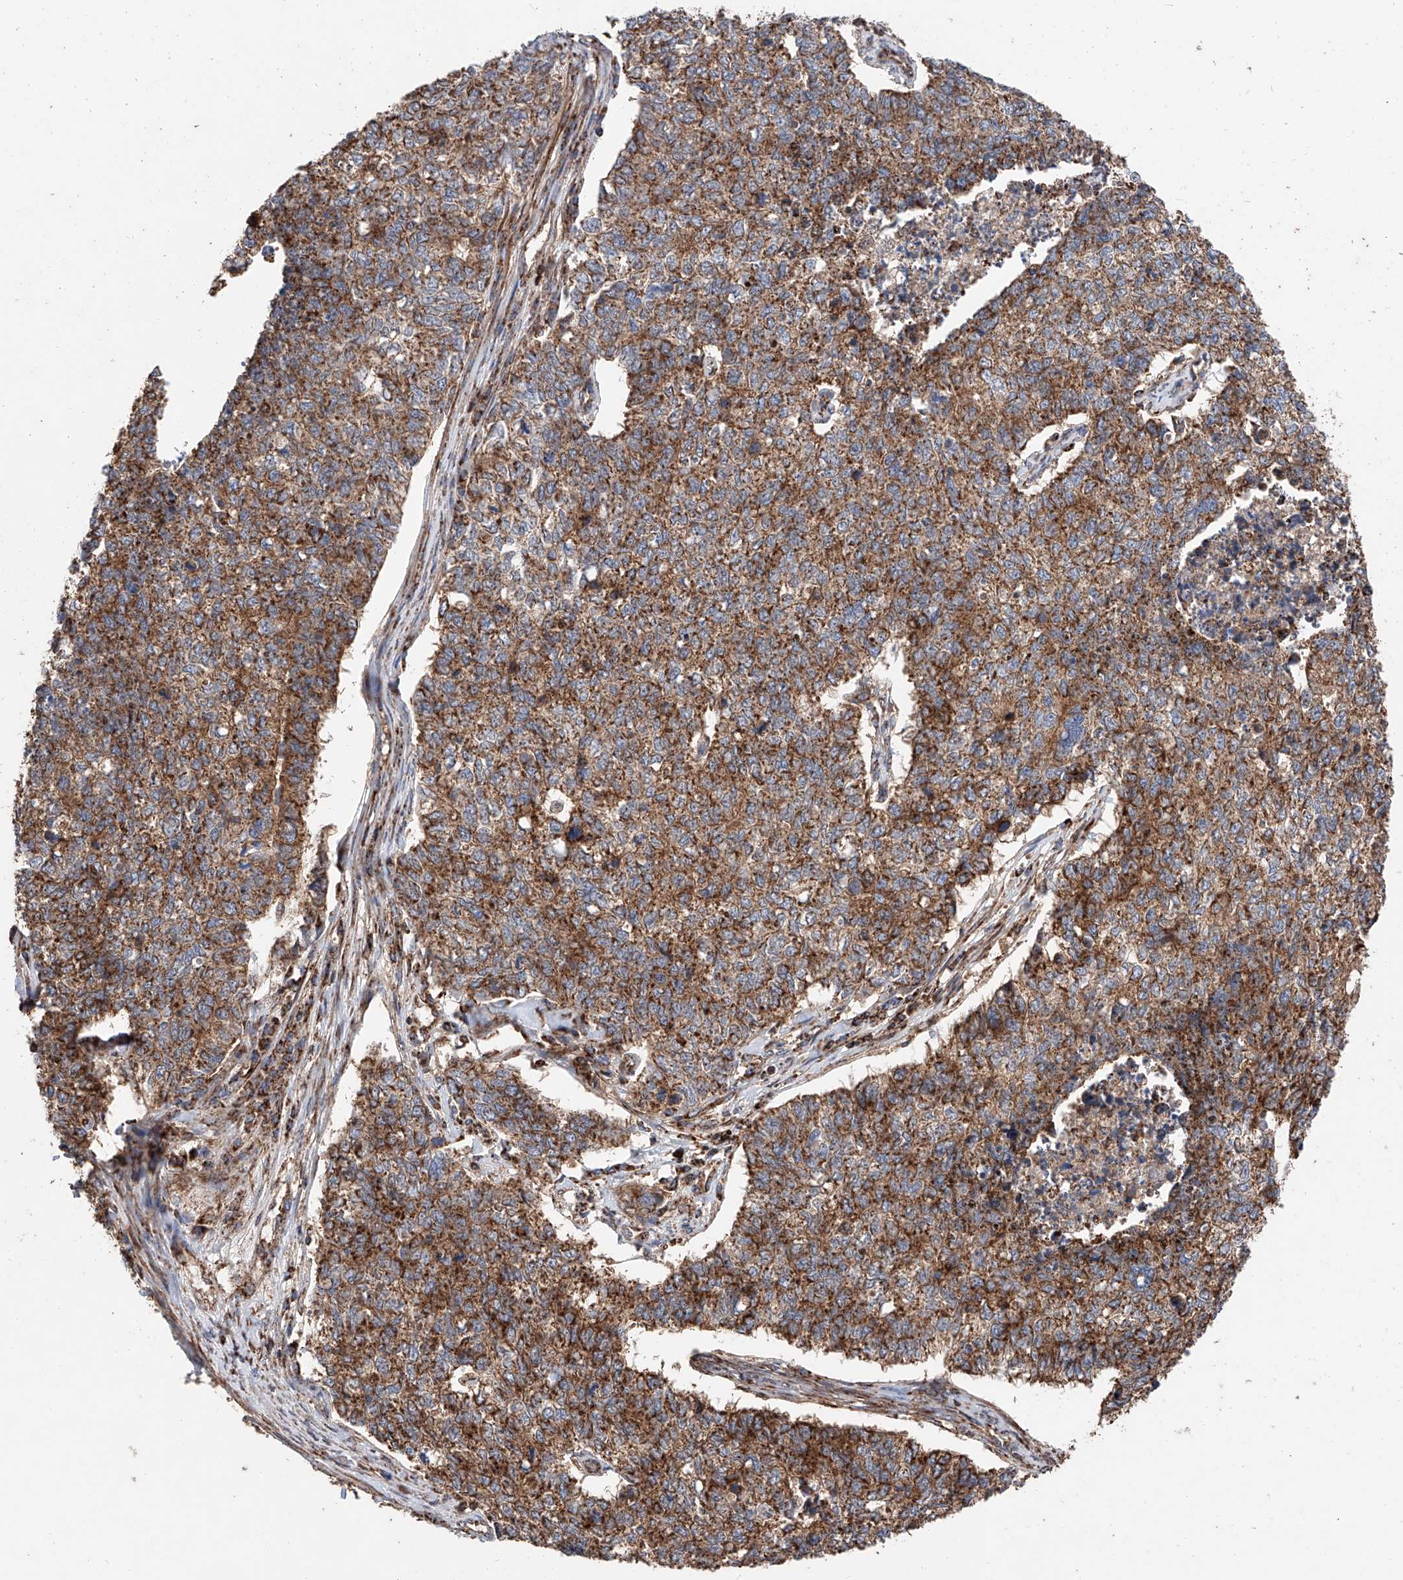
{"staining": {"intensity": "moderate", "quantity": ">75%", "location": "cytoplasmic/membranous"}, "tissue": "cervical cancer", "cell_type": "Tumor cells", "image_type": "cancer", "snomed": [{"axis": "morphology", "description": "Squamous cell carcinoma, NOS"}, {"axis": "topography", "description": "Cervix"}], "caption": "Moderate cytoplasmic/membranous positivity for a protein is appreciated in about >75% of tumor cells of cervical cancer (squamous cell carcinoma) using IHC.", "gene": "PISD", "patient": {"sex": "female", "age": 63}}